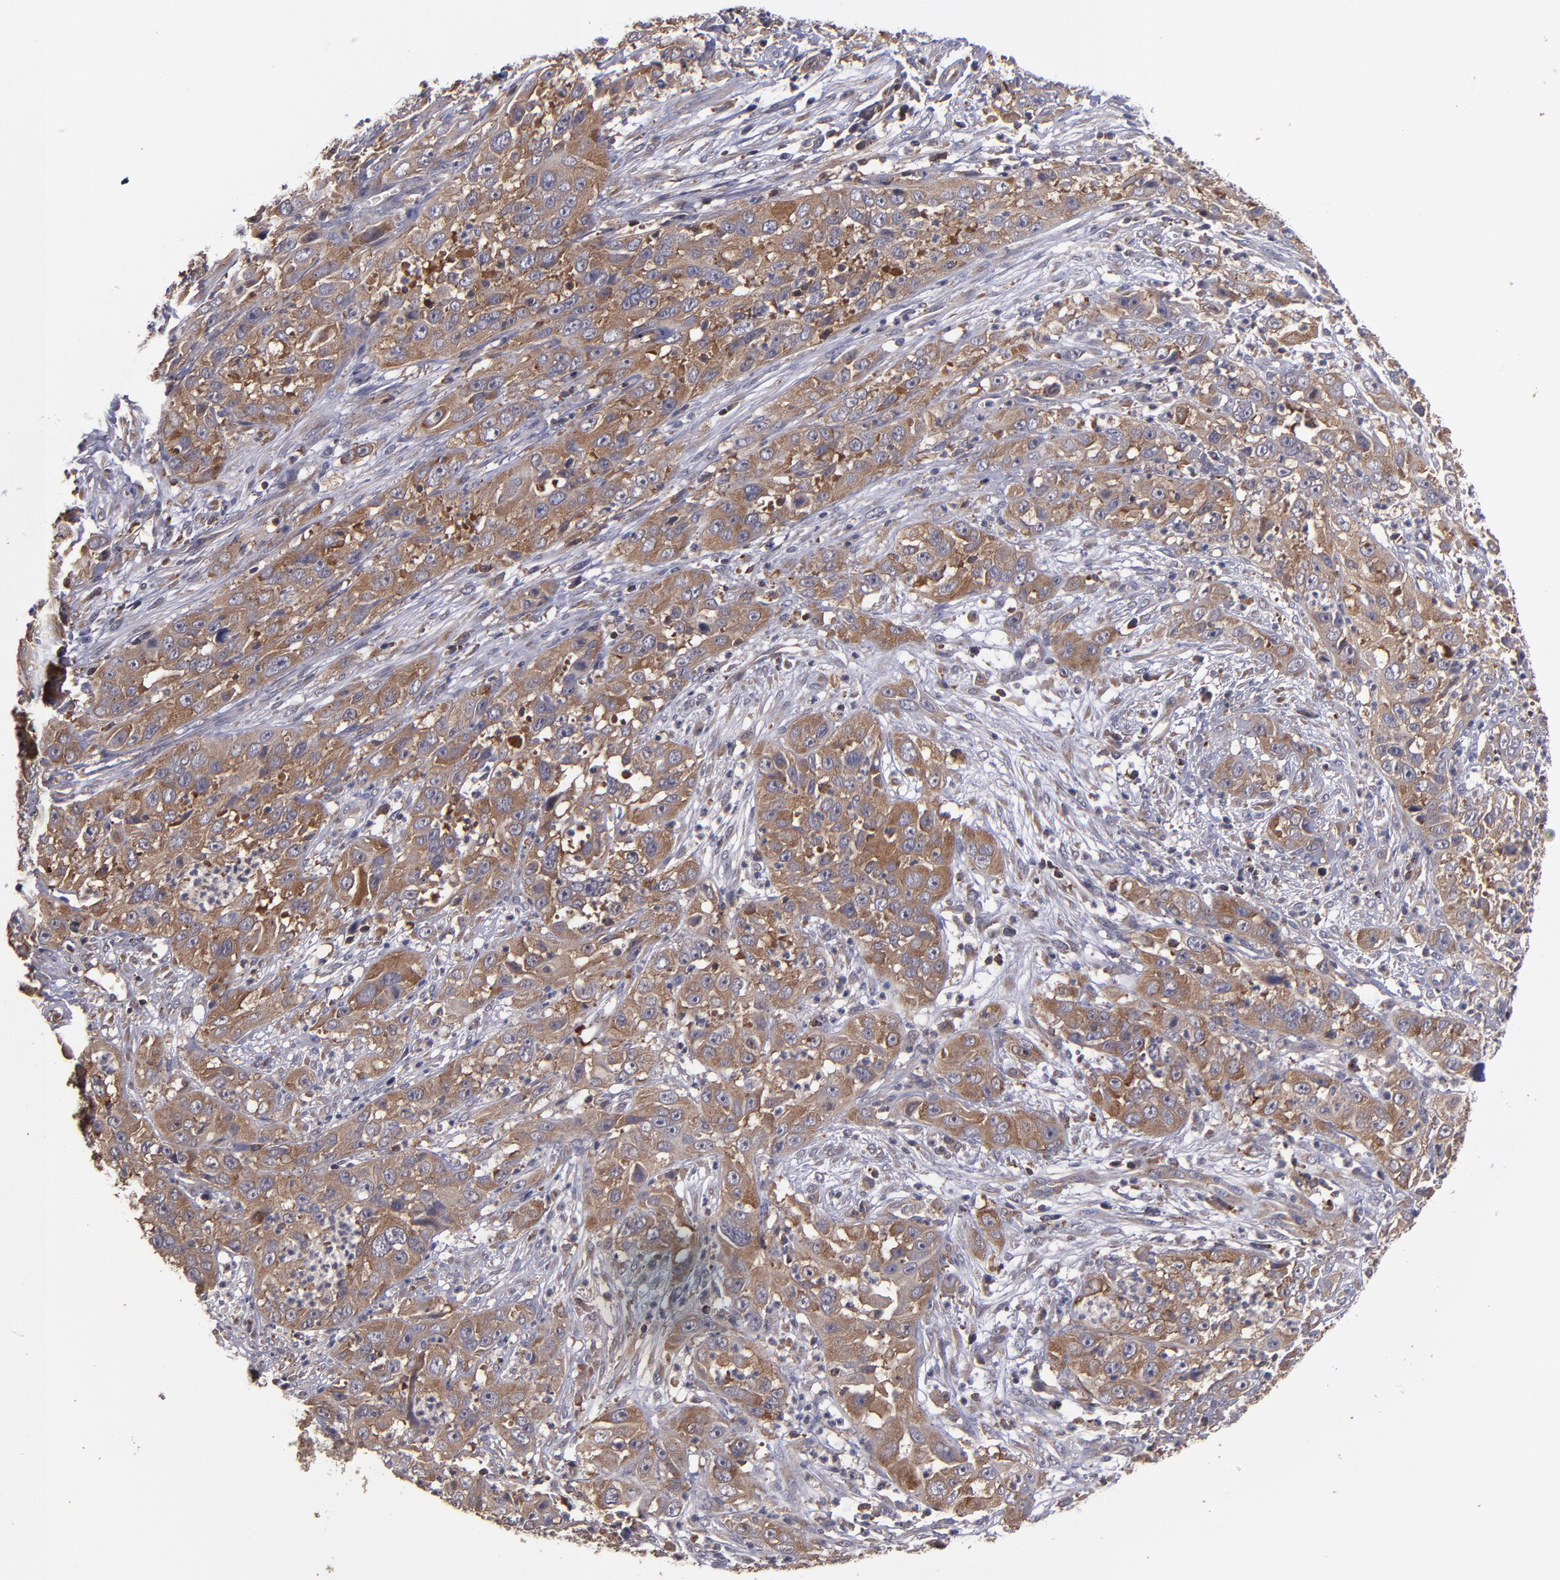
{"staining": {"intensity": "moderate", "quantity": ">75%", "location": "cytoplasmic/membranous"}, "tissue": "cervical cancer", "cell_type": "Tumor cells", "image_type": "cancer", "snomed": [{"axis": "morphology", "description": "Squamous cell carcinoma, NOS"}, {"axis": "topography", "description": "Cervix"}], "caption": "Immunohistochemistry (DAB (3,3'-diaminobenzidine)) staining of cervical cancer (squamous cell carcinoma) reveals moderate cytoplasmic/membranous protein positivity in approximately >75% of tumor cells.", "gene": "NF2", "patient": {"sex": "female", "age": 32}}